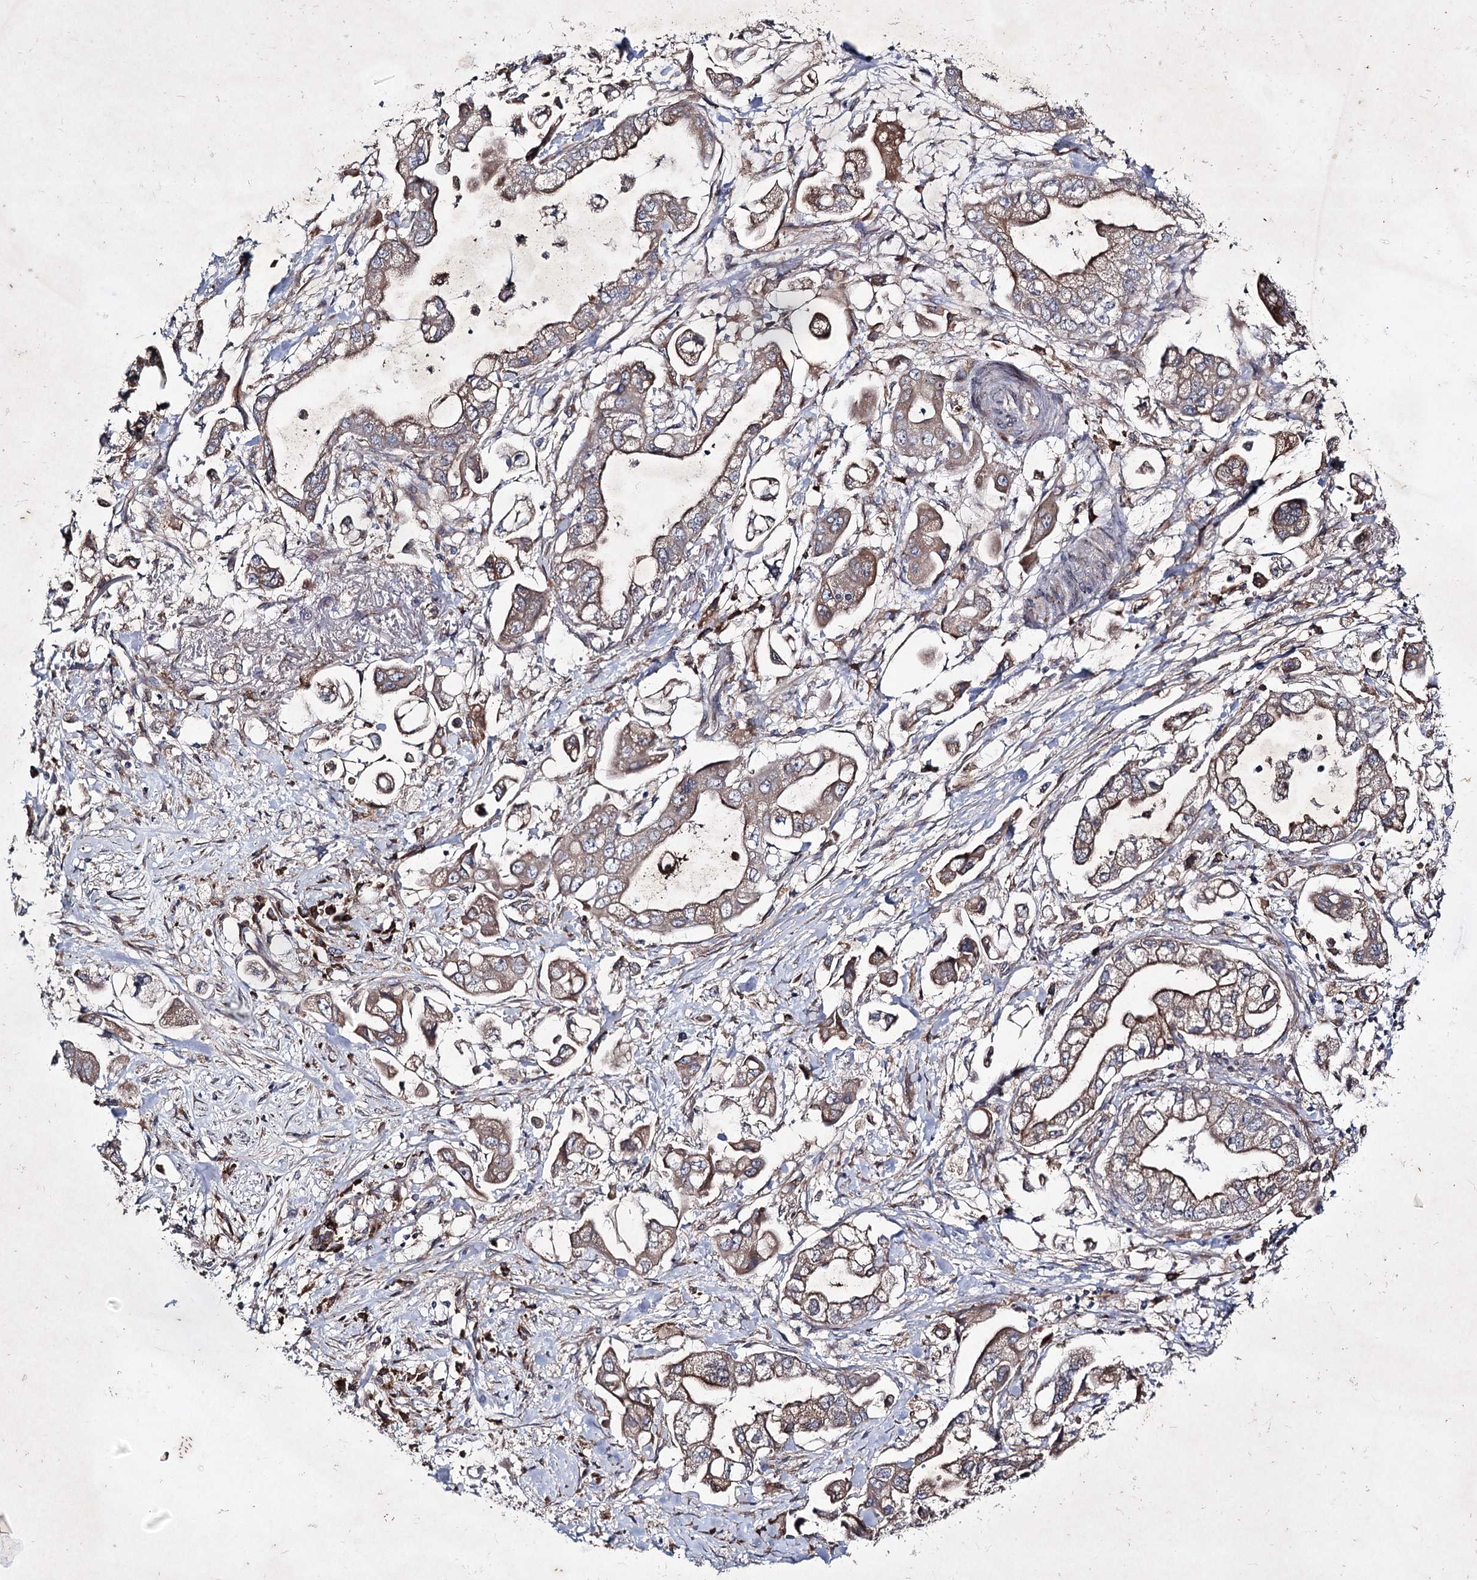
{"staining": {"intensity": "weak", "quantity": ">75%", "location": "cytoplasmic/membranous"}, "tissue": "stomach cancer", "cell_type": "Tumor cells", "image_type": "cancer", "snomed": [{"axis": "morphology", "description": "Adenocarcinoma, NOS"}, {"axis": "topography", "description": "Stomach"}], "caption": "IHC photomicrograph of stomach adenocarcinoma stained for a protein (brown), which shows low levels of weak cytoplasmic/membranous expression in approximately >75% of tumor cells.", "gene": "ALG9", "patient": {"sex": "male", "age": 62}}